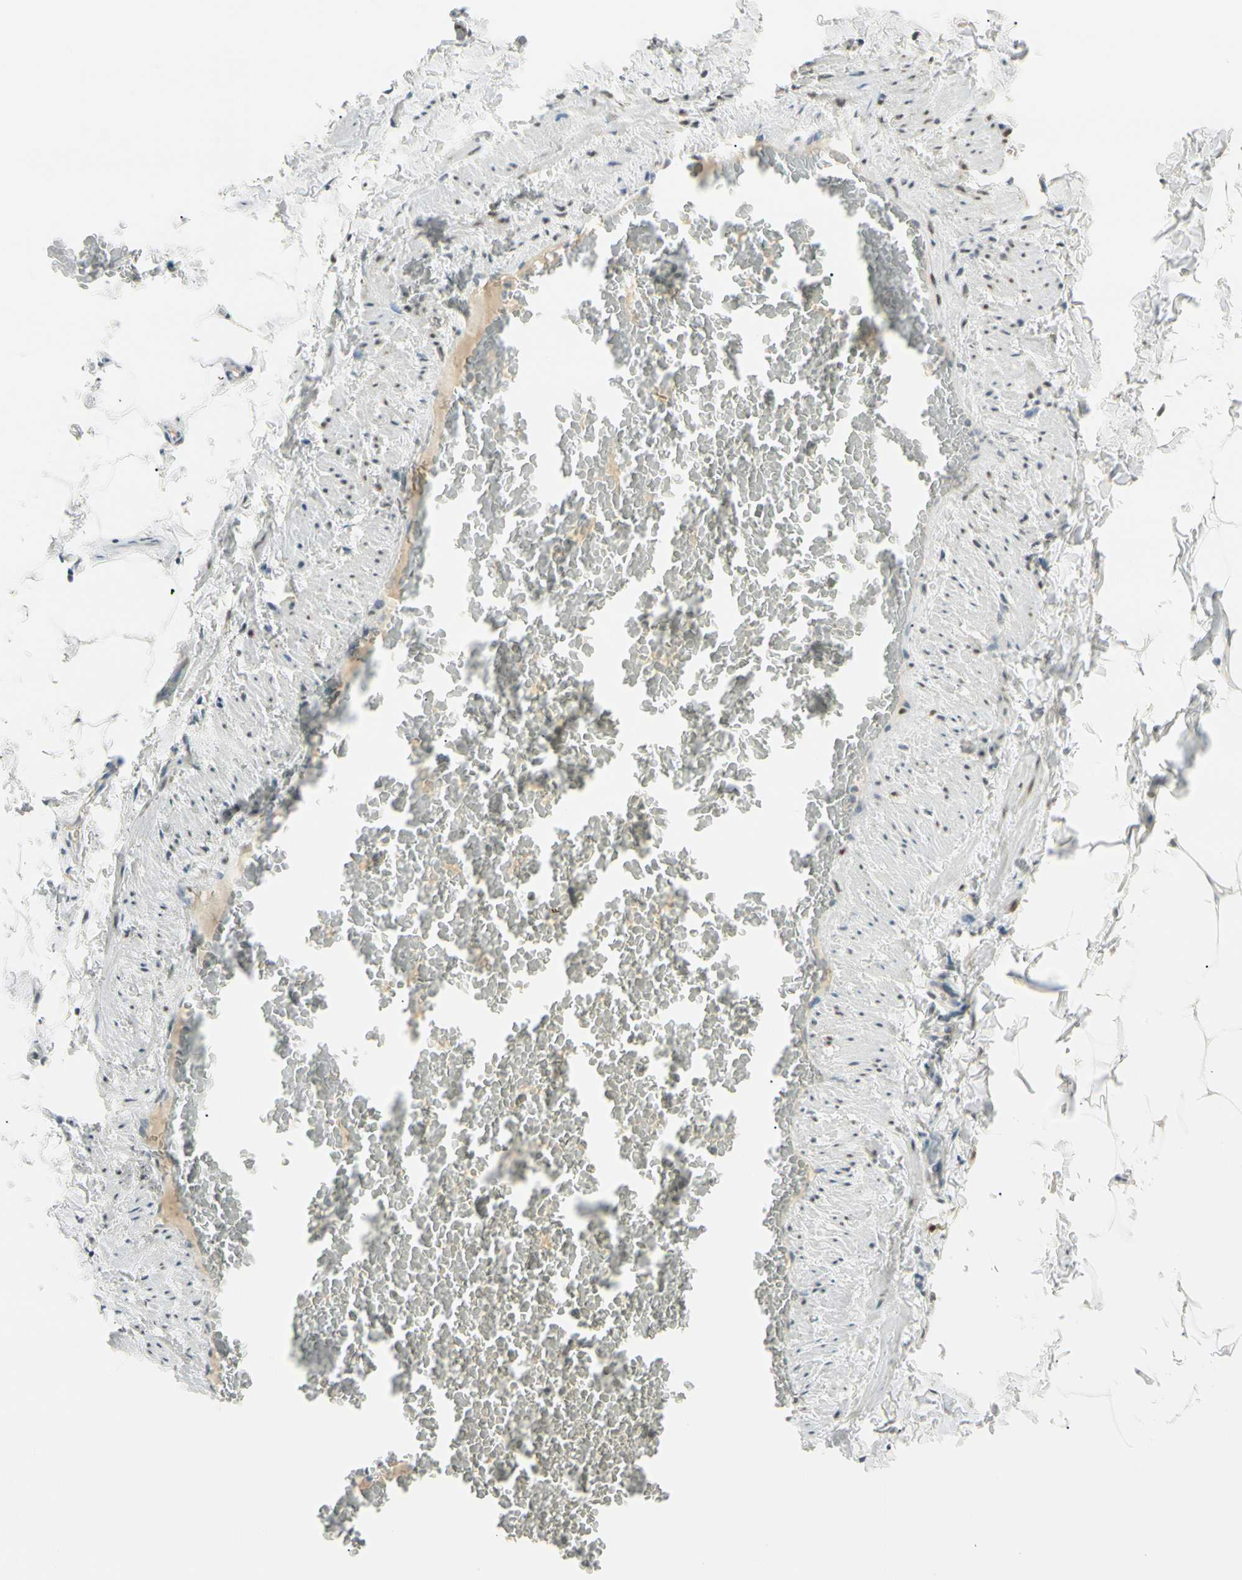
{"staining": {"intensity": "weak", "quantity": "25%-75%", "location": "nuclear"}, "tissue": "adipose tissue", "cell_type": "Adipocytes", "image_type": "normal", "snomed": [{"axis": "morphology", "description": "Normal tissue, NOS"}, {"axis": "topography", "description": "Vascular tissue"}], "caption": "DAB immunohistochemical staining of normal adipose tissue exhibits weak nuclear protein expression in approximately 25%-75% of adipocytes.", "gene": "ATXN1", "patient": {"sex": "male", "age": 41}}